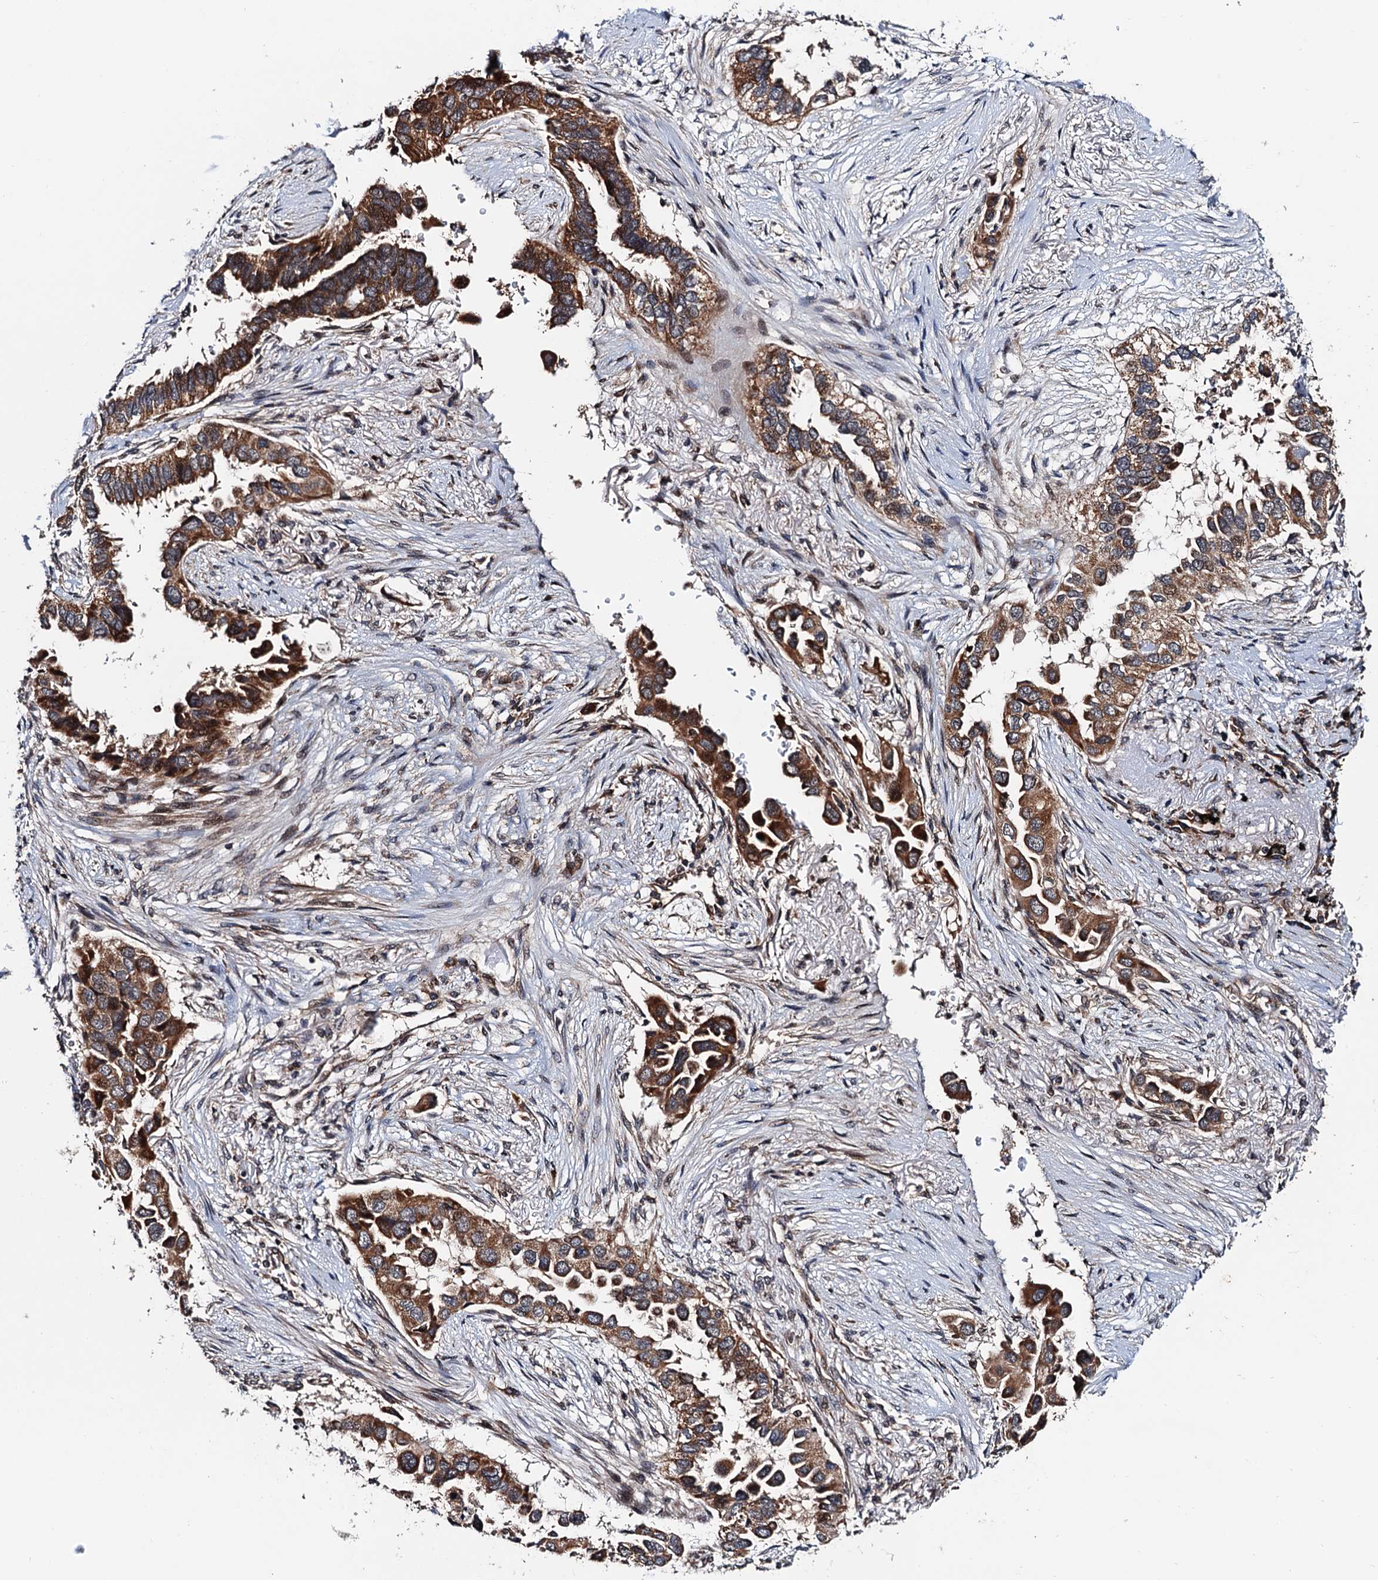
{"staining": {"intensity": "strong", "quantity": ">75%", "location": "cytoplasmic/membranous"}, "tissue": "lung cancer", "cell_type": "Tumor cells", "image_type": "cancer", "snomed": [{"axis": "morphology", "description": "Adenocarcinoma, NOS"}, {"axis": "topography", "description": "Lung"}], "caption": "Tumor cells exhibit high levels of strong cytoplasmic/membranous staining in about >75% of cells in lung adenocarcinoma.", "gene": "NAA16", "patient": {"sex": "female", "age": 76}}